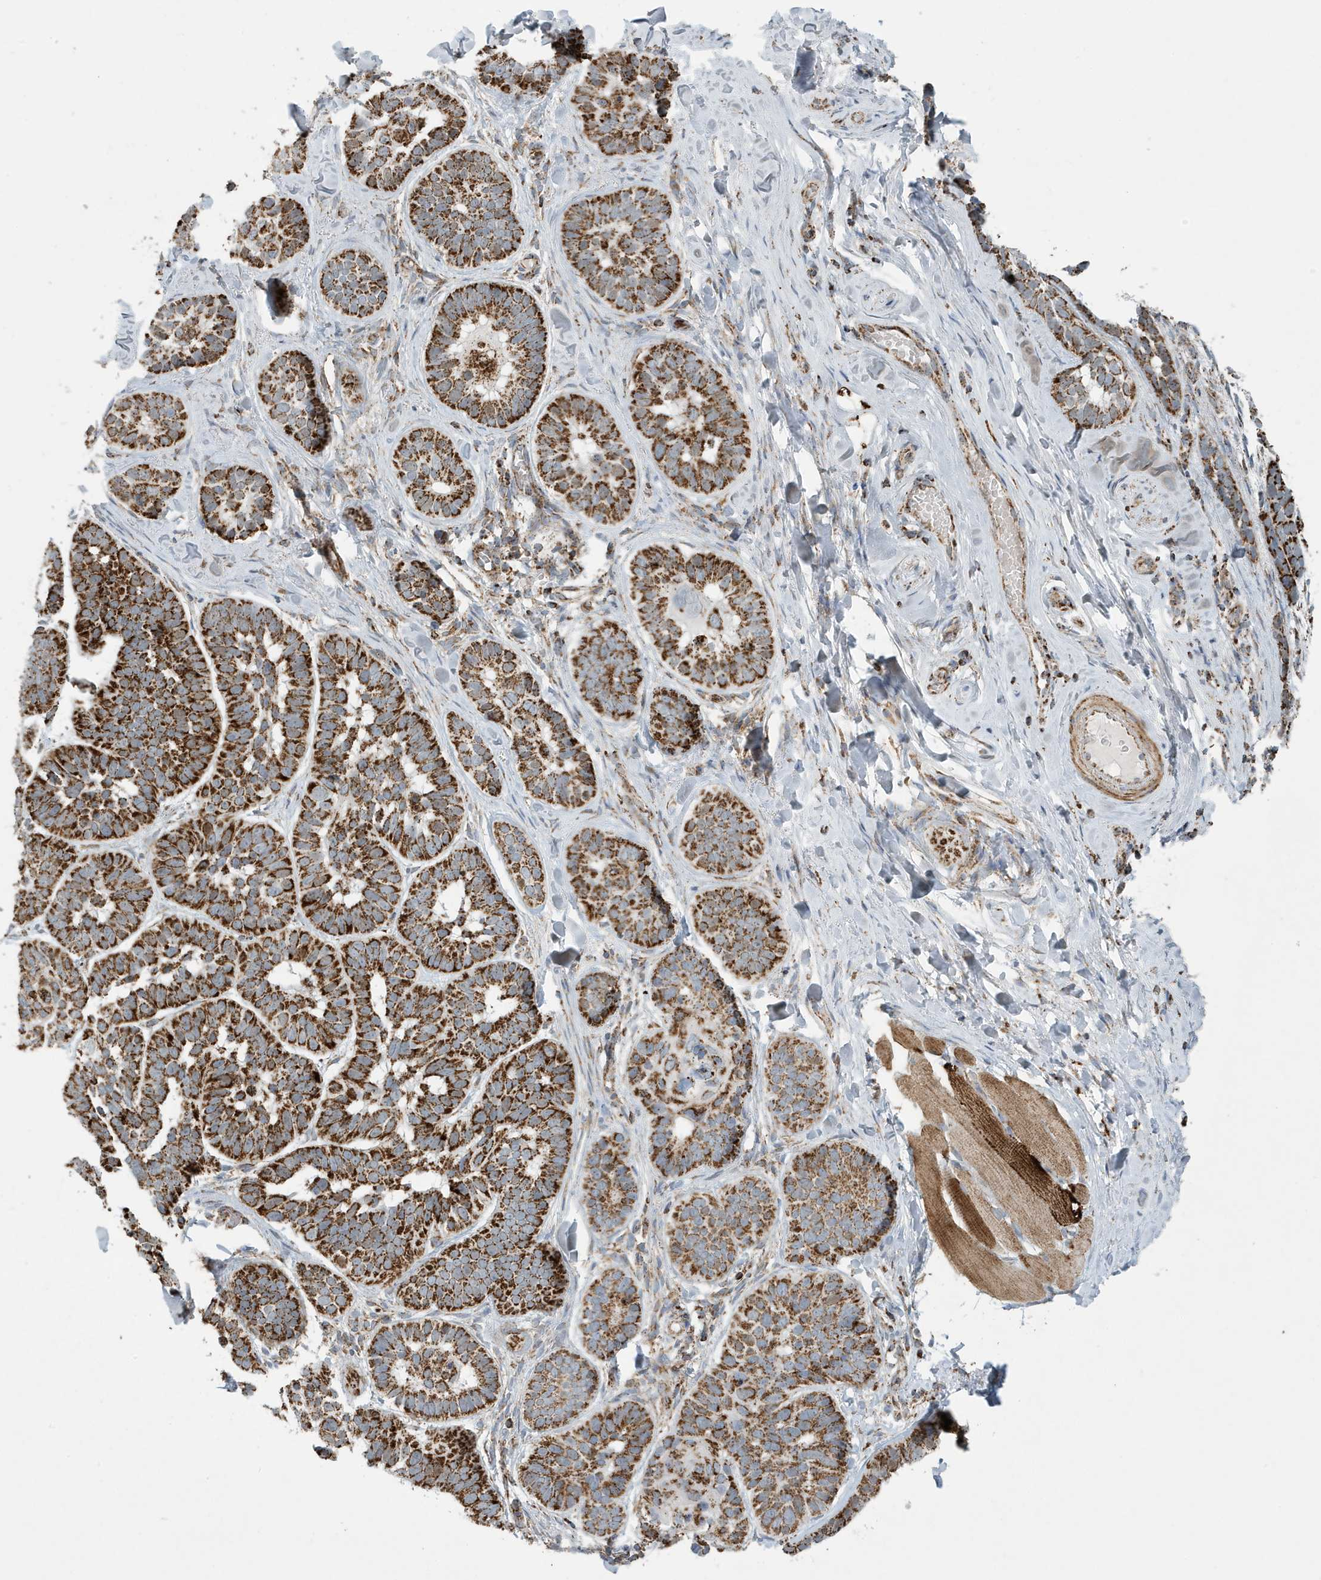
{"staining": {"intensity": "strong", "quantity": ">75%", "location": "cytoplasmic/membranous"}, "tissue": "skin cancer", "cell_type": "Tumor cells", "image_type": "cancer", "snomed": [{"axis": "morphology", "description": "Basal cell carcinoma"}, {"axis": "topography", "description": "Skin"}], "caption": "Approximately >75% of tumor cells in human skin cancer reveal strong cytoplasmic/membranous protein expression as visualized by brown immunohistochemical staining.", "gene": "MAN1A1", "patient": {"sex": "male", "age": 62}}